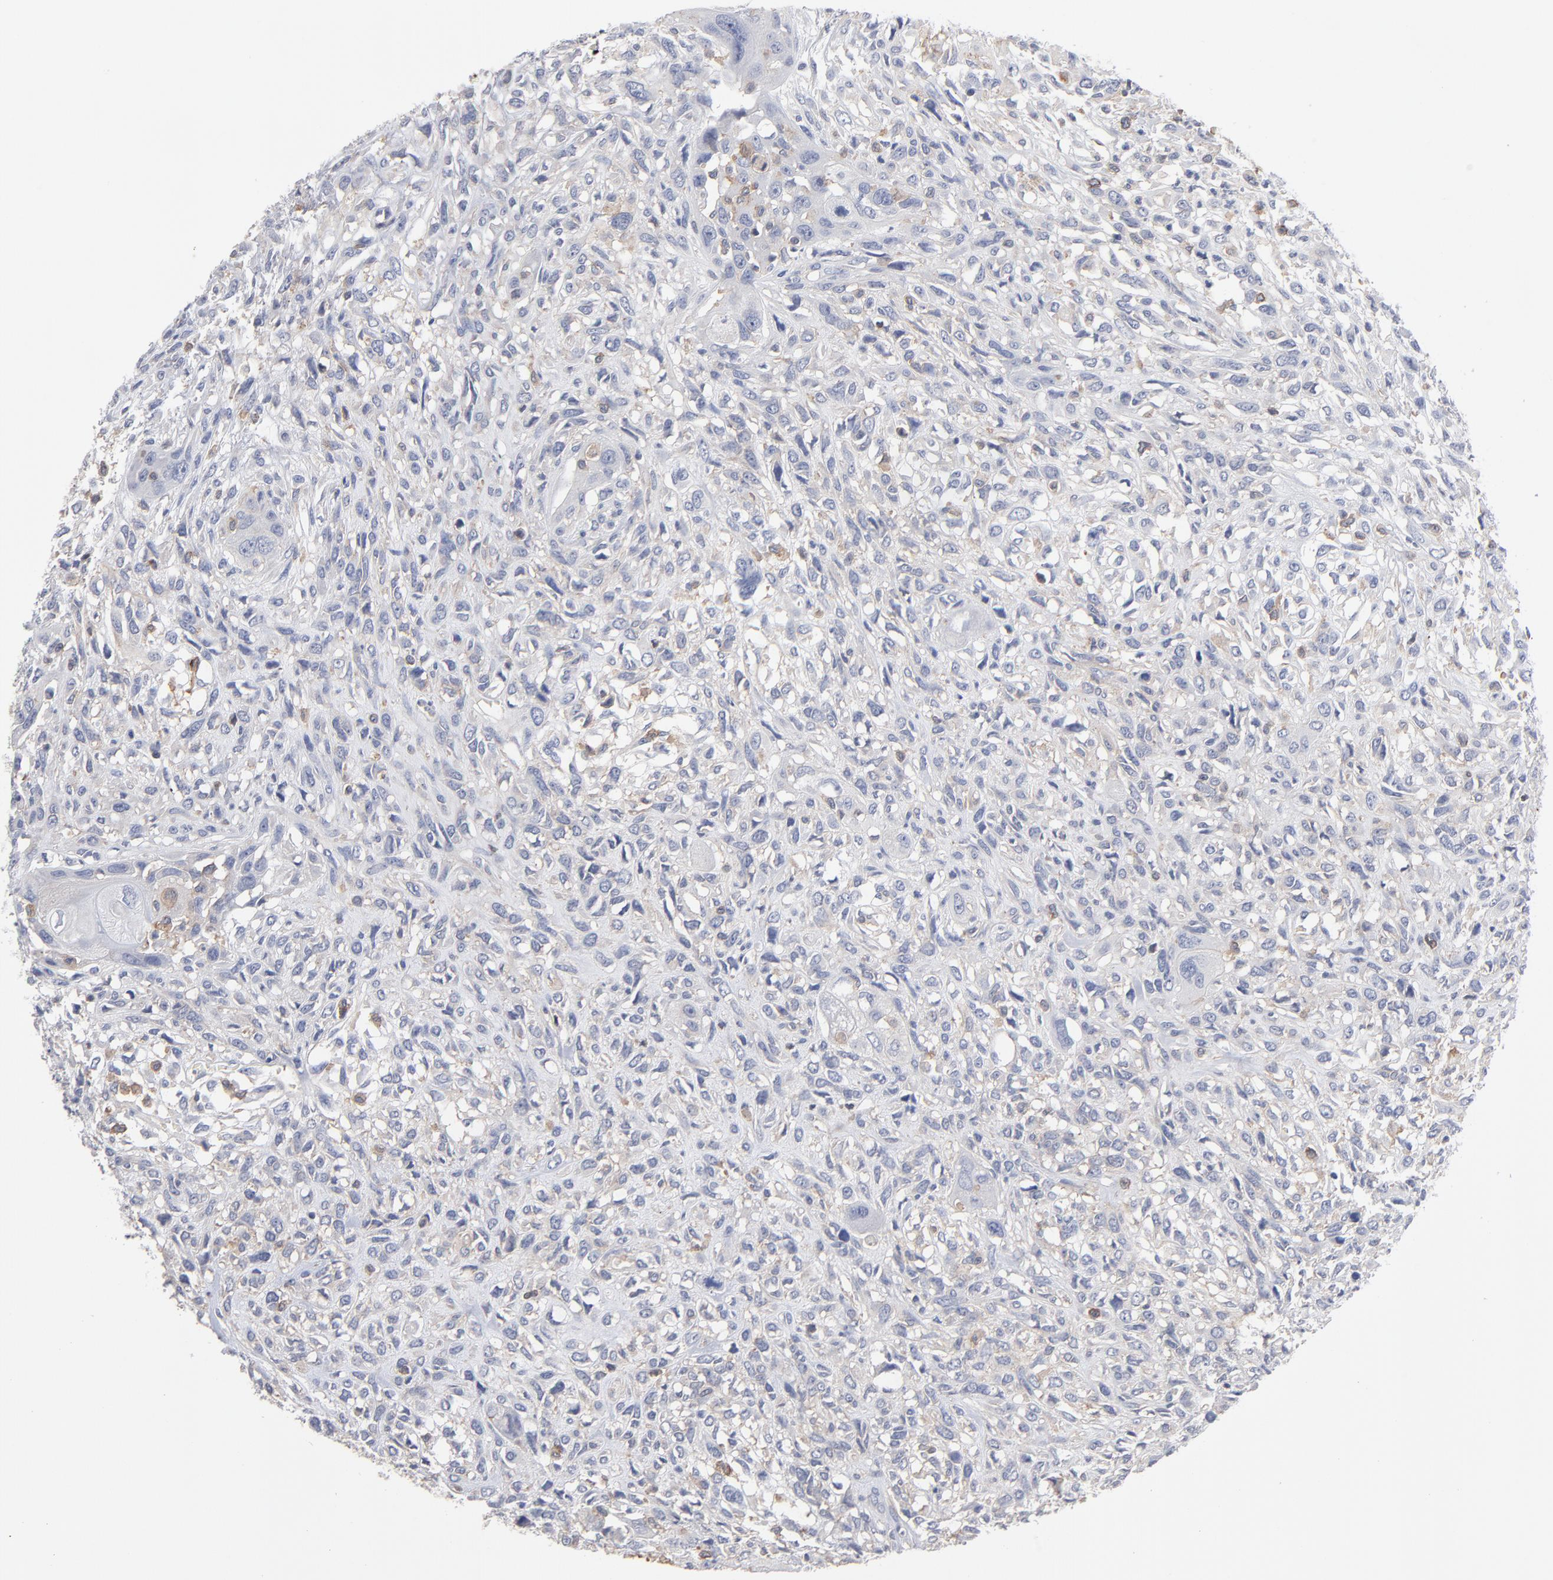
{"staining": {"intensity": "weak", "quantity": "<25%", "location": "cytoplasmic/membranous"}, "tissue": "head and neck cancer", "cell_type": "Tumor cells", "image_type": "cancer", "snomed": [{"axis": "morphology", "description": "Neoplasm, malignant, NOS"}, {"axis": "topography", "description": "Salivary gland"}, {"axis": "topography", "description": "Head-Neck"}], "caption": "Immunohistochemistry (IHC) image of neoplastic tissue: head and neck cancer (neoplasm (malignant)) stained with DAB reveals no significant protein positivity in tumor cells.", "gene": "PDLIM2", "patient": {"sex": "male", "age": 43}}